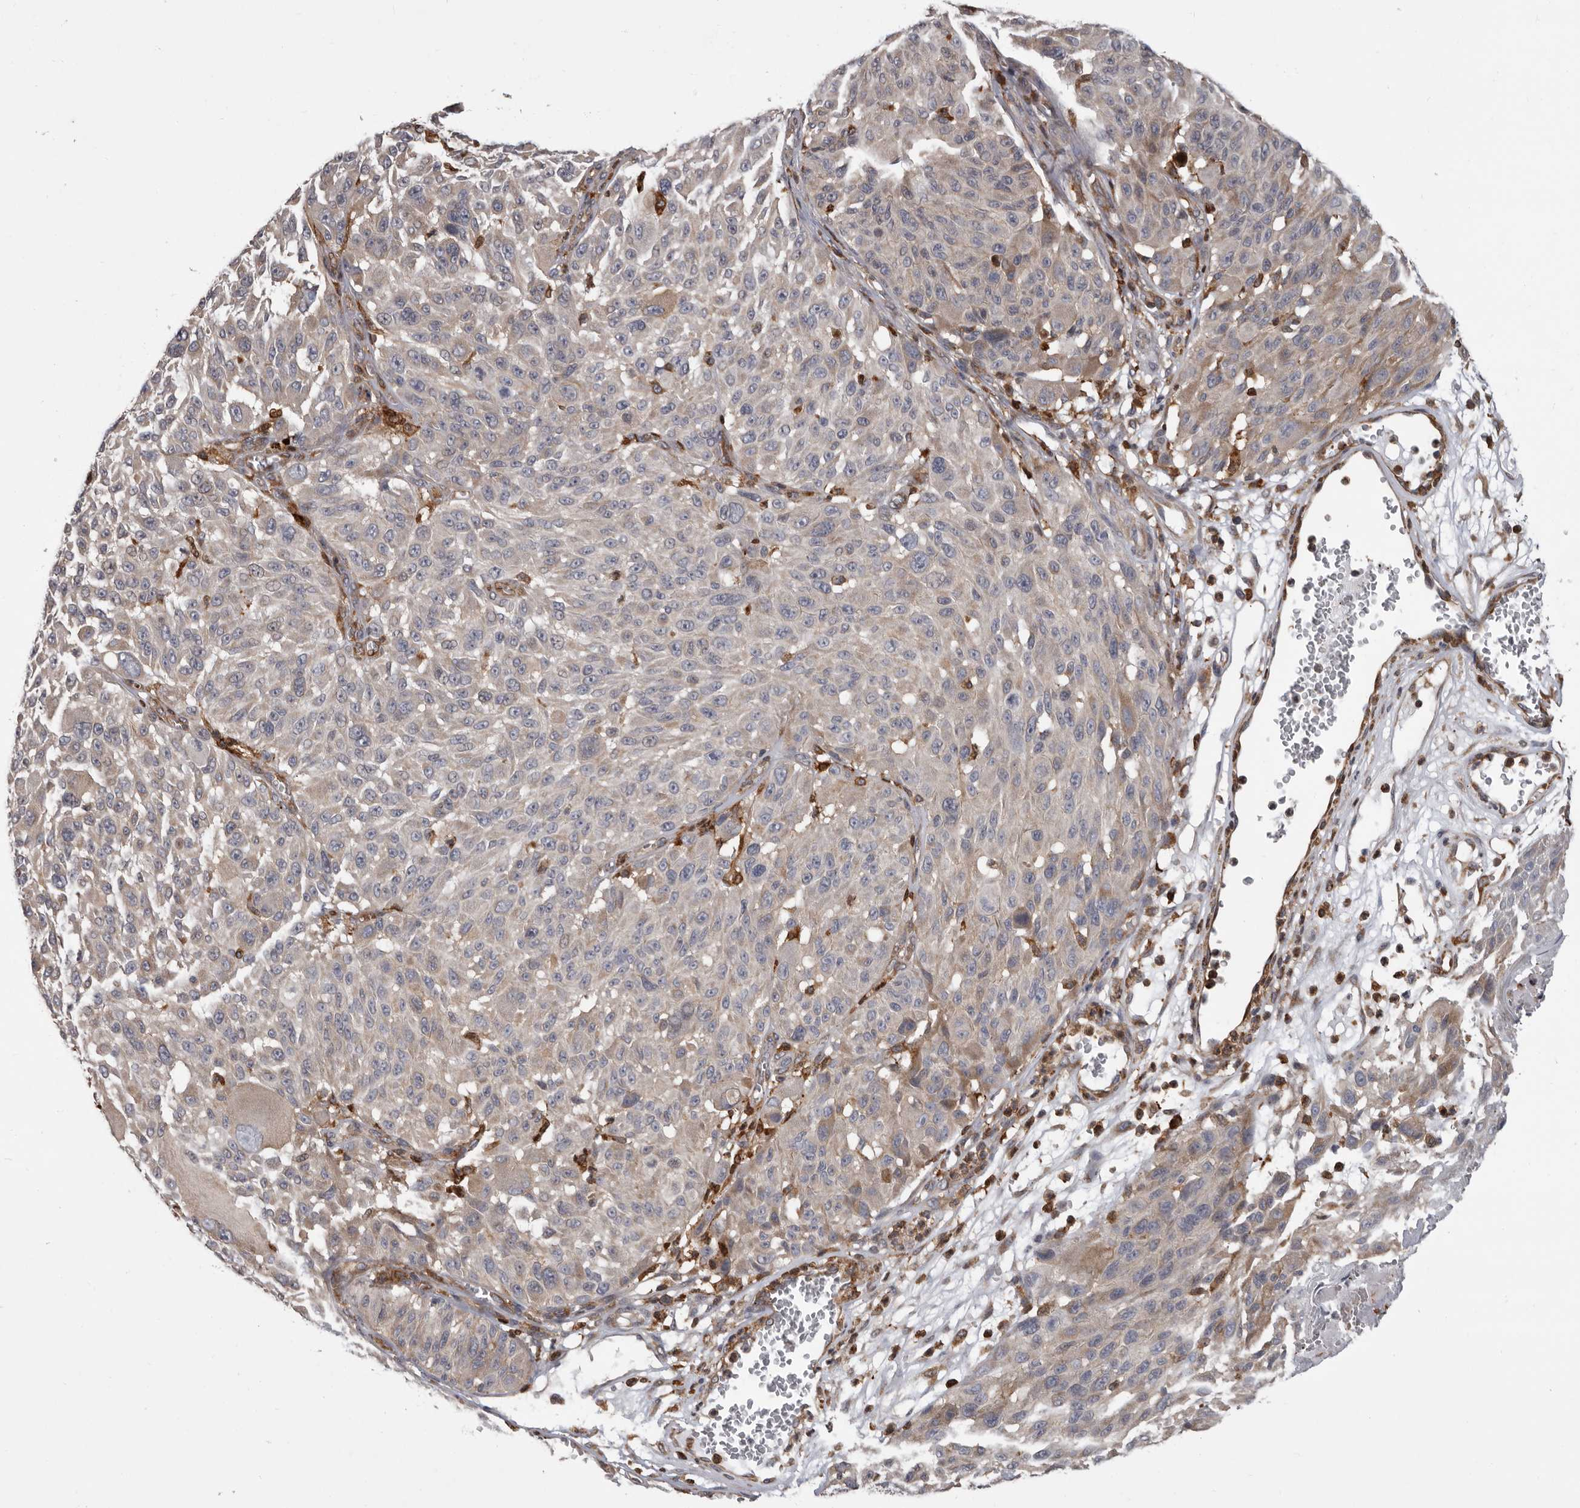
{"staining": {"intensity": "weak", "quantity": "<25%", "location": "cytoplasmic/membranous"}, "tissue": "melanoma", "cell_type": "Tumor cells", "image_type": "cancer", "snomed": [{"axis": "morphology", "description": "Malignant melanoma, NOS"}, {"axis": "topography", "description": "Skin"}], "caption": "IHC photomicrograph of human melanoma stained for a protein (brown), which displays no staining in tumor cells.", "gene": "FGFR4", "patient": {"sex": "male", "age": 83}}